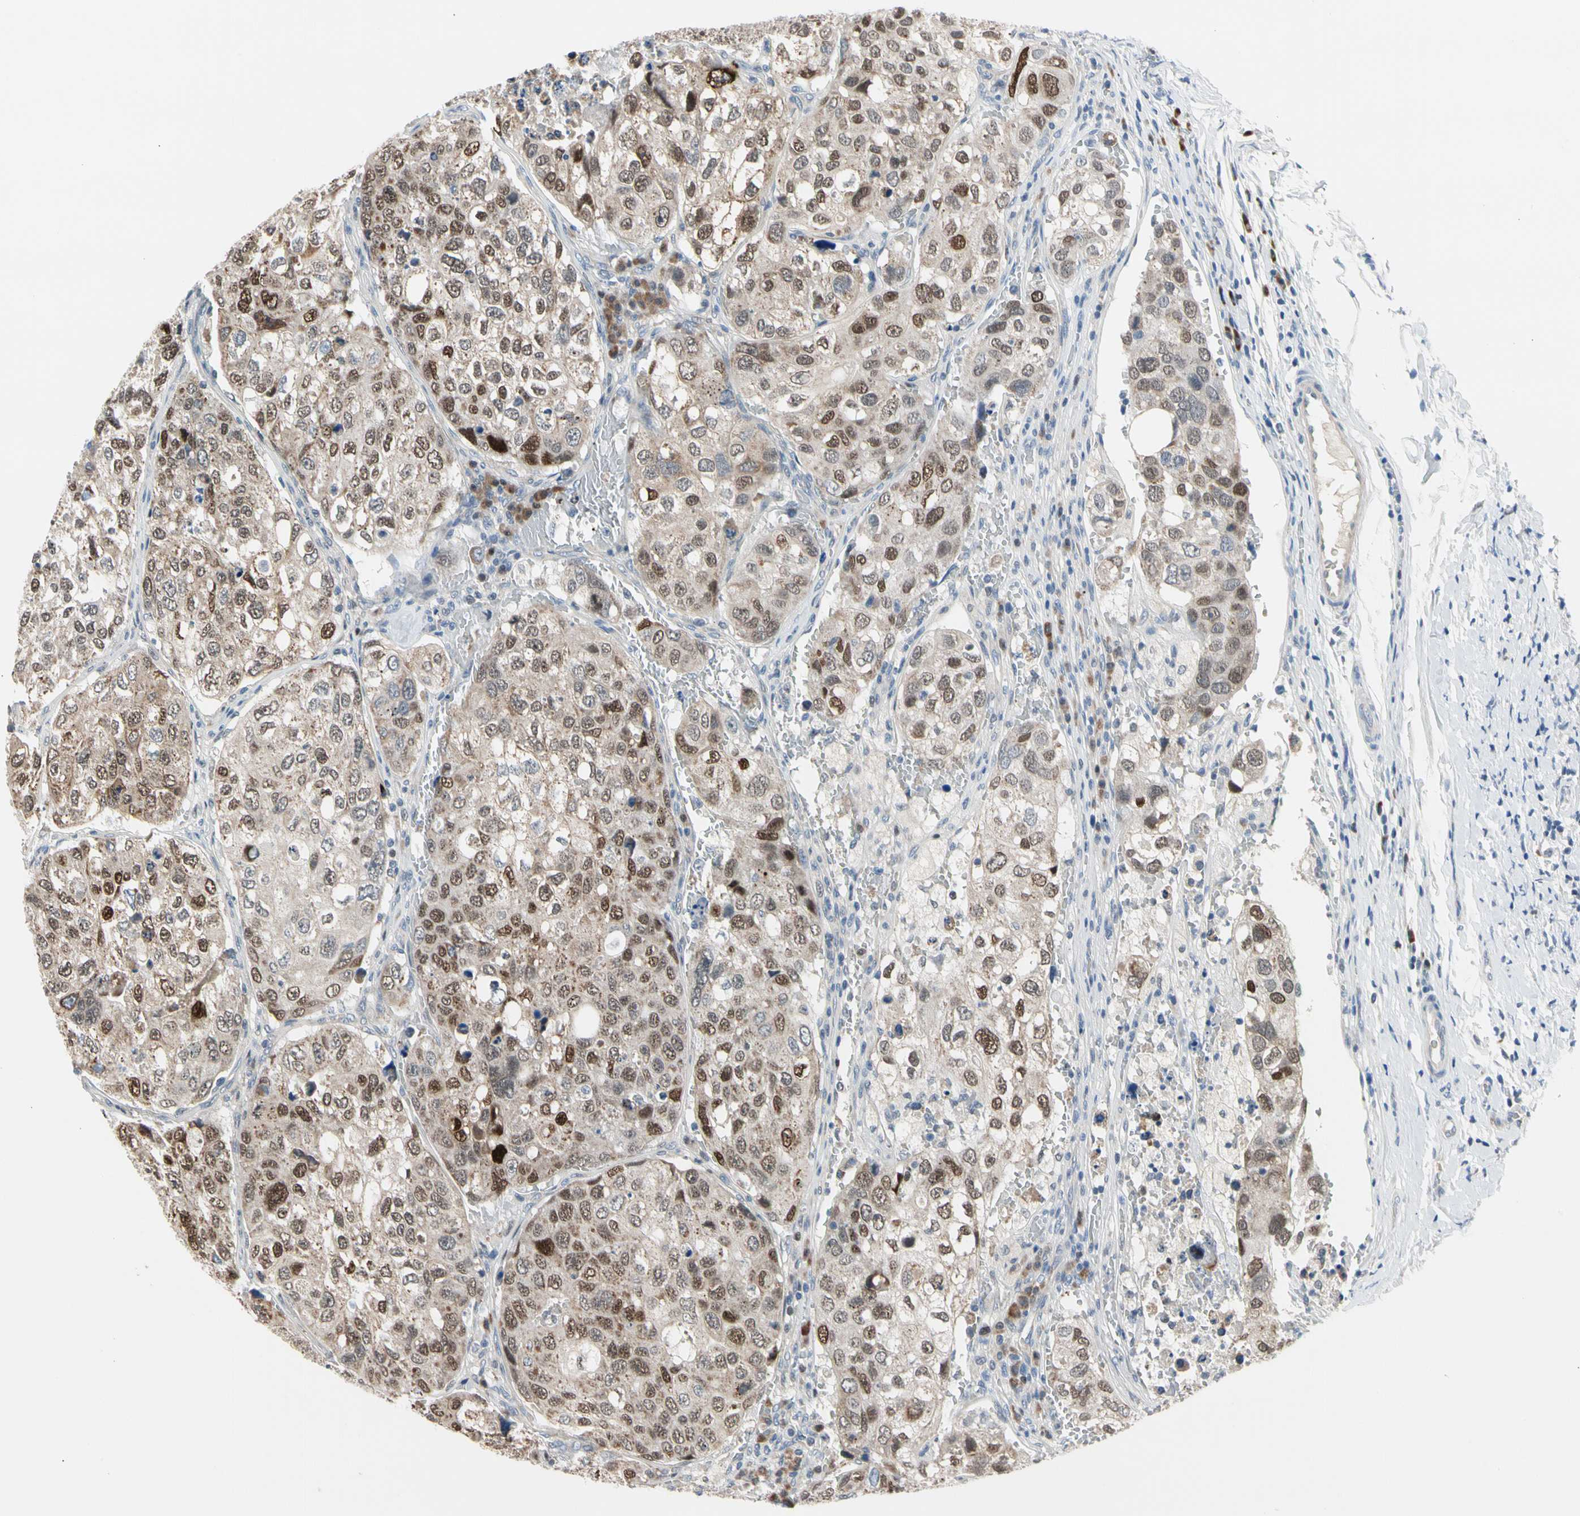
{"staining": {"intensity": "moderate", "quantity": ">75%", "location": "cytoplasmic/membranous,nuclear"}, "tissue": "urothelial cancer", "cell_type": "Tumor cells", "image_type": "cancer", "snomed": [{"axis": "morphology", "description": "Urothelial carcinoma, High grade"}, {"axis": "topography", "description": "Lymph node"}, {"axis": "topography", "description": "Urinary bladder"}], "caption": "An image showing moderate cytoplasmic/membranous and nuclear staining in about >75% of tumor cells in high-grade urothelial carcinoma, as visualized by brown immunohistochemical staining.", "gene": "MARK1", "patient": {"sex": "male", "age": 51}}